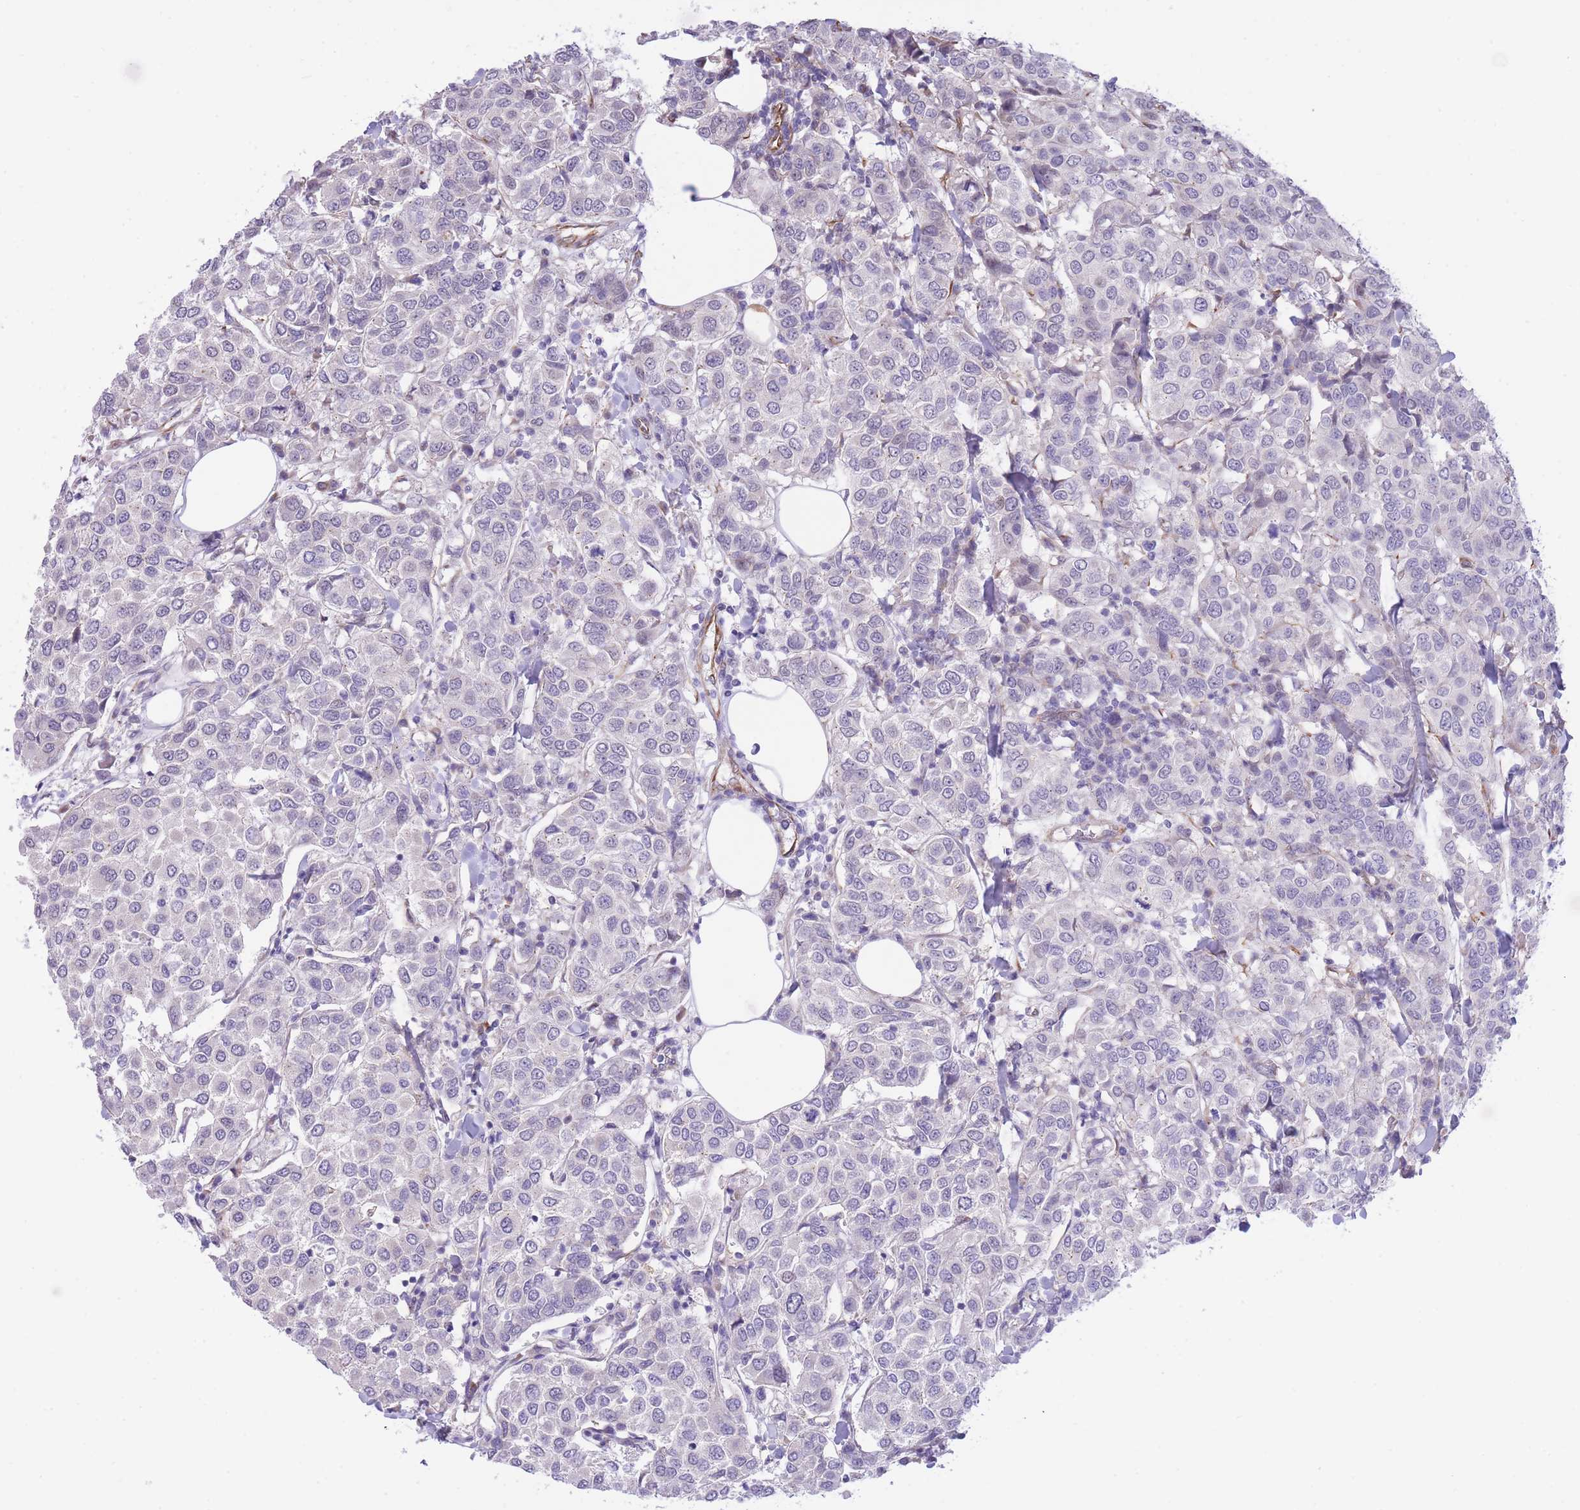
{"staining": {"intensity": "negative", "quantity": "none", "location": "none"}, "tissue": "breast cancer", "cell_type": "Tumor cells", "image_type": "cancer", "snomed": [{"axis": "morphology", "description": "Duct carcinoma"}, {"axis": "topography", "description": "Breast"}], "caption": "Tumor cells are negative for protein expression in human breast invasive ductal carcinoma.", "gene": "PSG8", "patient": {"sex": "female", "age": 55}}